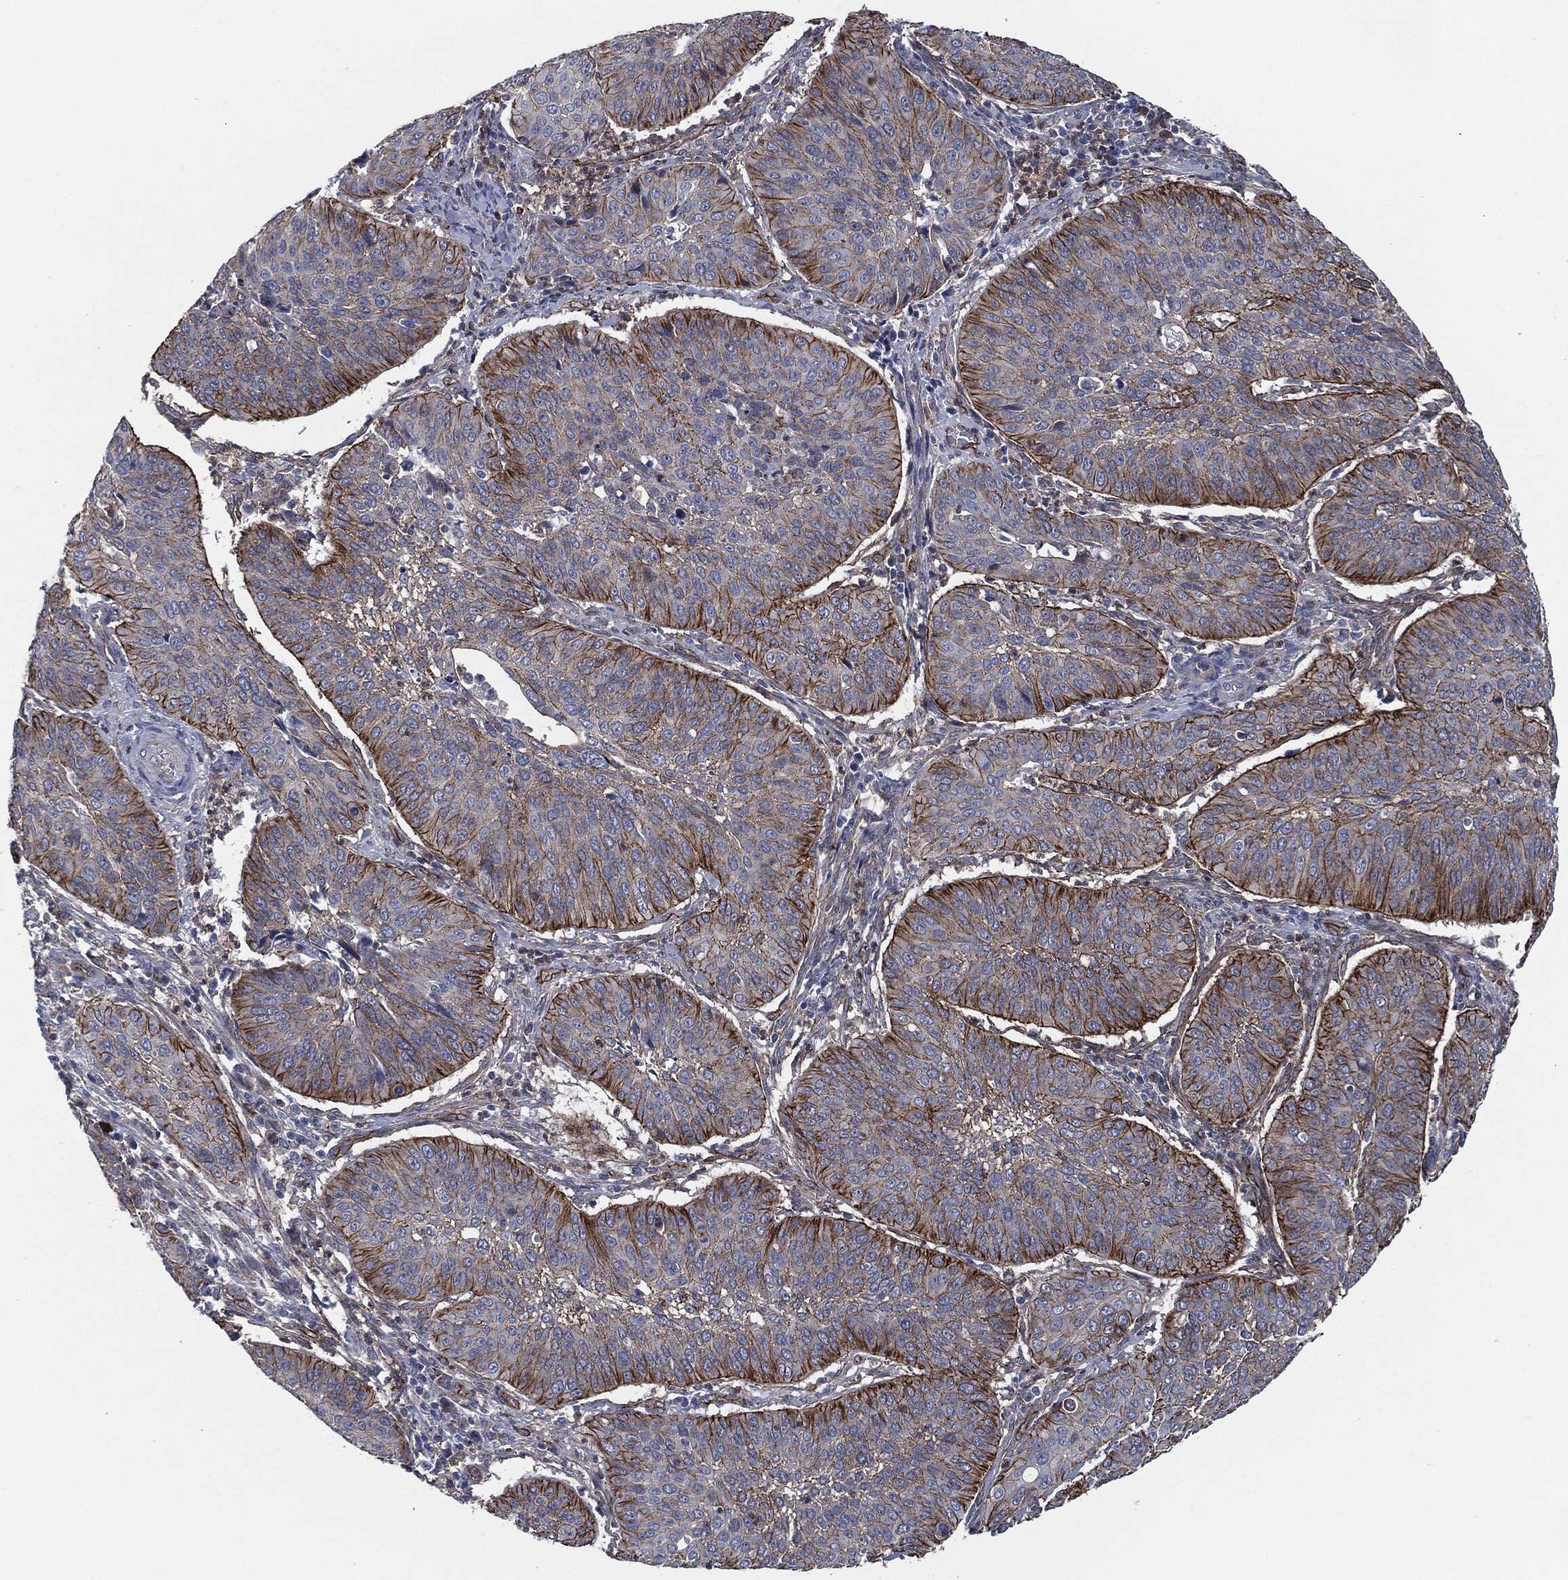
{"staining": {"intensity": "strong", "quantity": "25%-75%", "location": "cytoplasmic/membranous"}, "tissue": "cervical cancer", "cell_type": "Tumor cells", "image_type": "cancer", "snomed": [{"axis": "morphology", "description": "Normal tissue, NOS"}, {"axis": "morphology", "description": "Squamous cell carcinoma, NOS"}, {"axis": "topography", "description": "Cervix"}], "caption": "Cervical cancer (squamous cell carcinoma) tissue reveals strong cytoplasmic/membranous expression in about 25%-75% of tumor cells", "gene": "SVIL", "patient": {"sex": "female", "age": 39}}